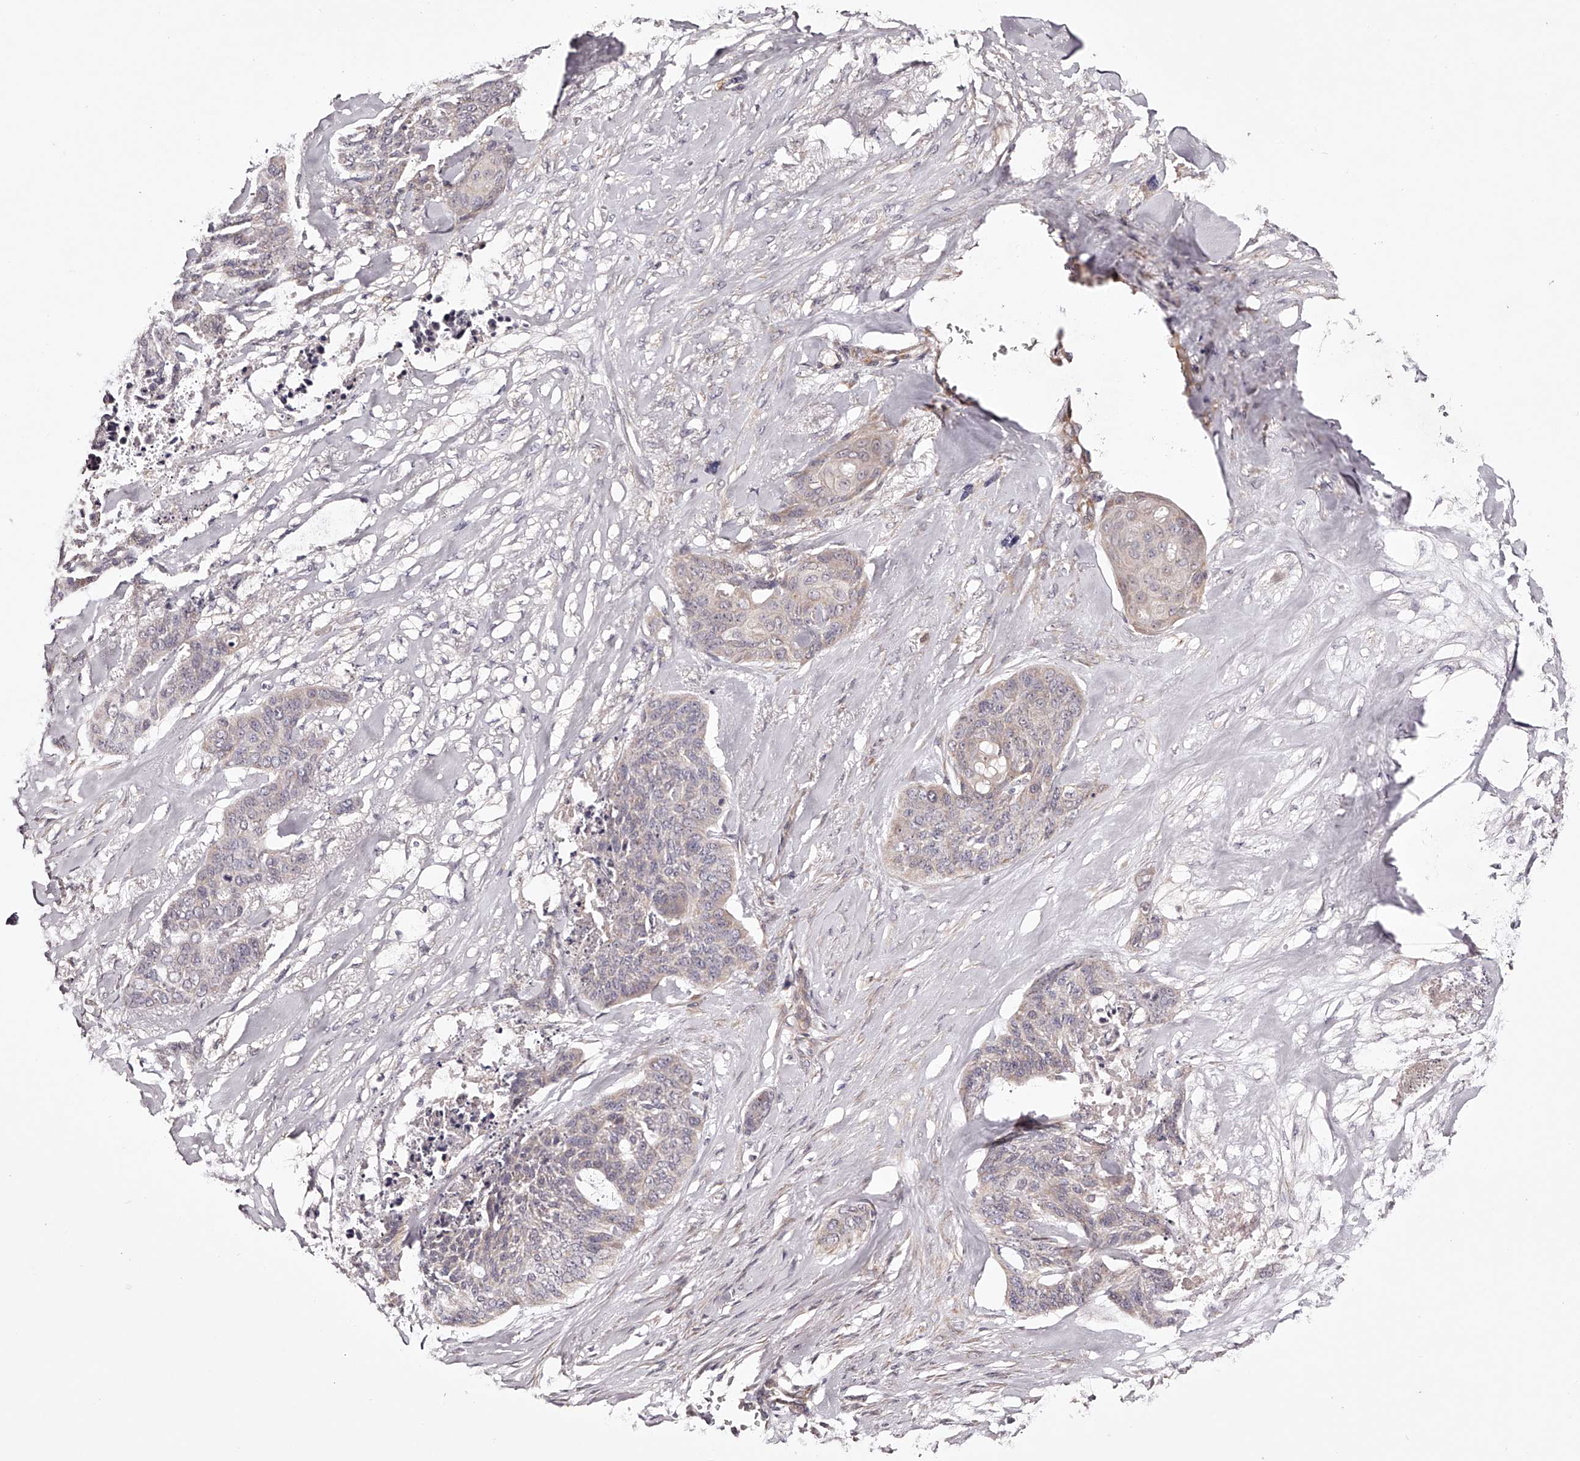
{"staining": {"intensity": "negative", "quantity": "none", "location": "none"}, "tissue": "skin cancer", "cell_type": "Tumor cells", "image_type": "cancer", "snomed": [{"axis": "morphology", "description": "Basal cell carcinoma"}, {"axis": "topography", "description": "Skin"}], "caption": "A high-resolution image shows IHC staining of skin cancer, which displays no significant expression in tumor cells.", "gene": "USP21", "patient": {"sex": "female", "age": 64}}